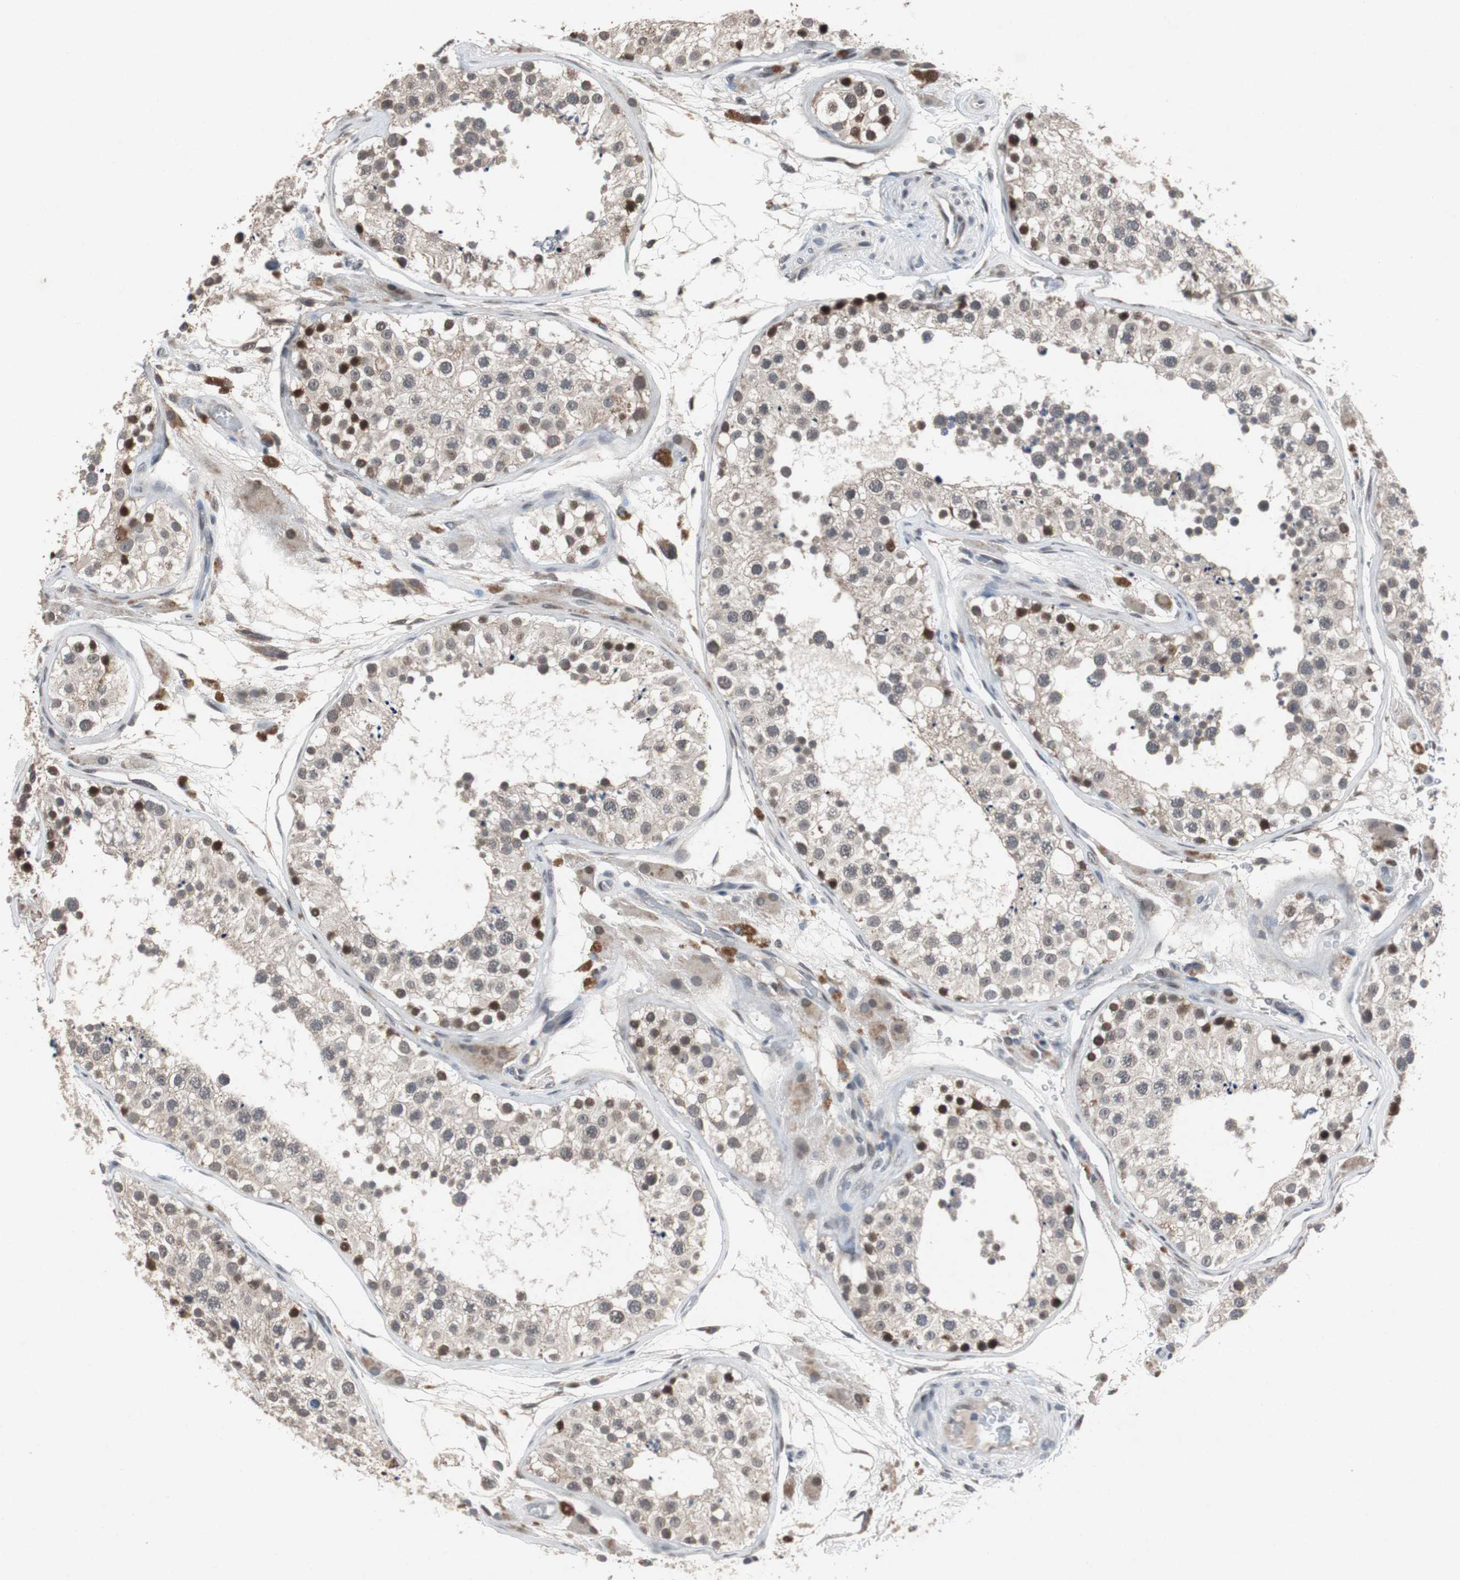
{"staining": {"intensity": "strong", "quantity": "<25%", "location": "nuclear"}, "tissue": "testis", "cell_type": "Cells in seminiferous ducts", "image_type": "normal", "snomed": [{"axis": "morphology", "description": "Normal tissue, NOS"}, {"axis": "topography", "description": "Testis"}], "caption": "High-power microscopy captured an immunohistochemistry (IHC) histopathology image of benign testis, revealing strong nuclear positivity in approximately <25% of cells in seminiferous ducts. The staining was performed using DAB (3,3'-diaminobenzidine) to visualize the protein expression in brown, while the nuclei were stained in blue with hematoxylin (Magnification: 20x).", "gene": "TP63", "patient": {"sex": "male", "age": 26}}